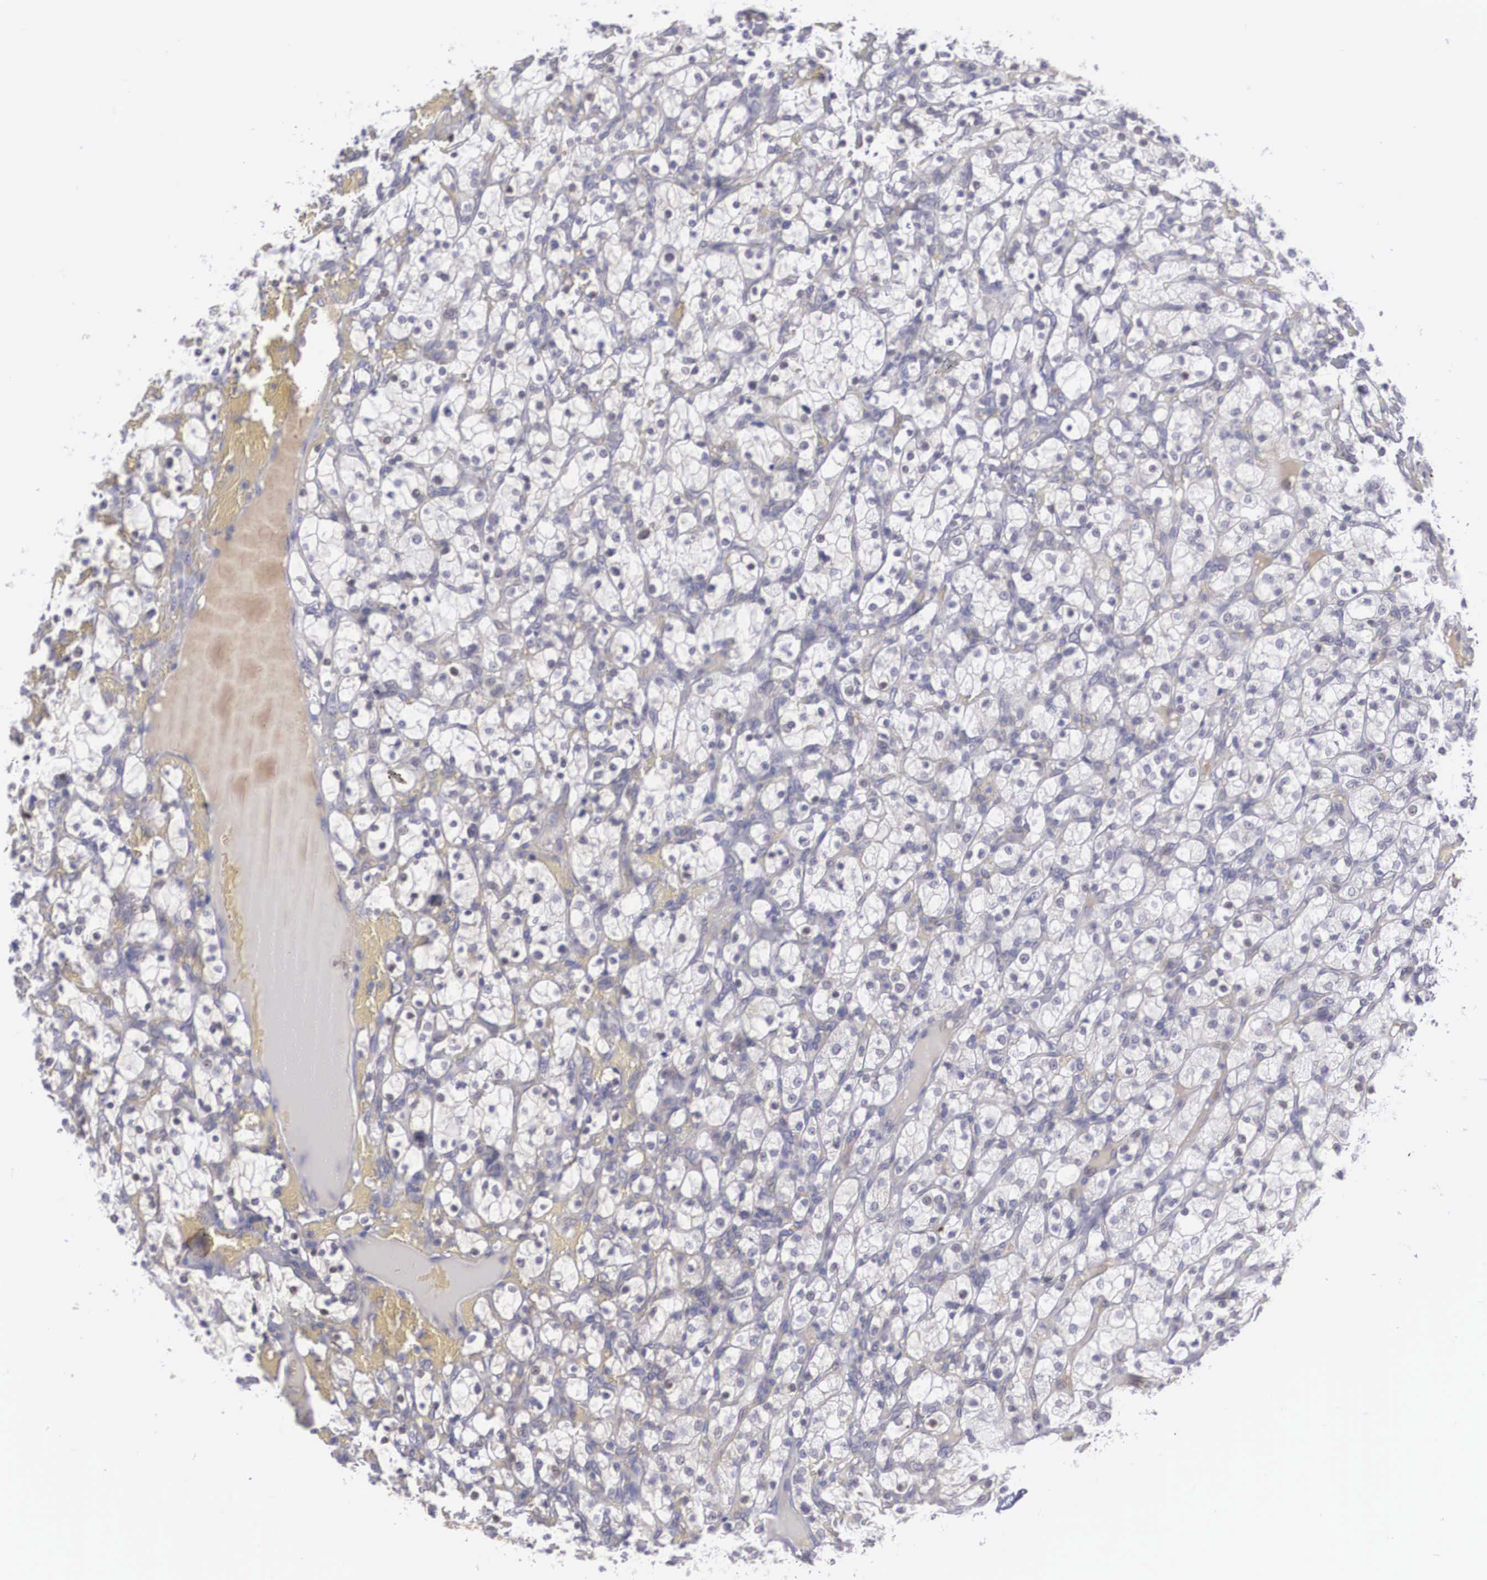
{"staining": {"intensity": "weak", "quantity": "25%-75%", "location": "cytoplasmic/membranous"}, "tissue": "renal cancer", "cell_type": "Tumor cells", "image_type": "cancer", "snomed": [{"axis": "morphology", "description": "Adenocarcinoma, NOS"}, {"axis": "topography", "description": "Kidney"}], "caption": "The histopathology image displays a brown stain indicating the presence of a protein in the cytoplasmic/membranous of tumor cells in renal adenocarcinoma.", "gene": "RBPJ", "patient": {"sex": "female", "age": 83}}